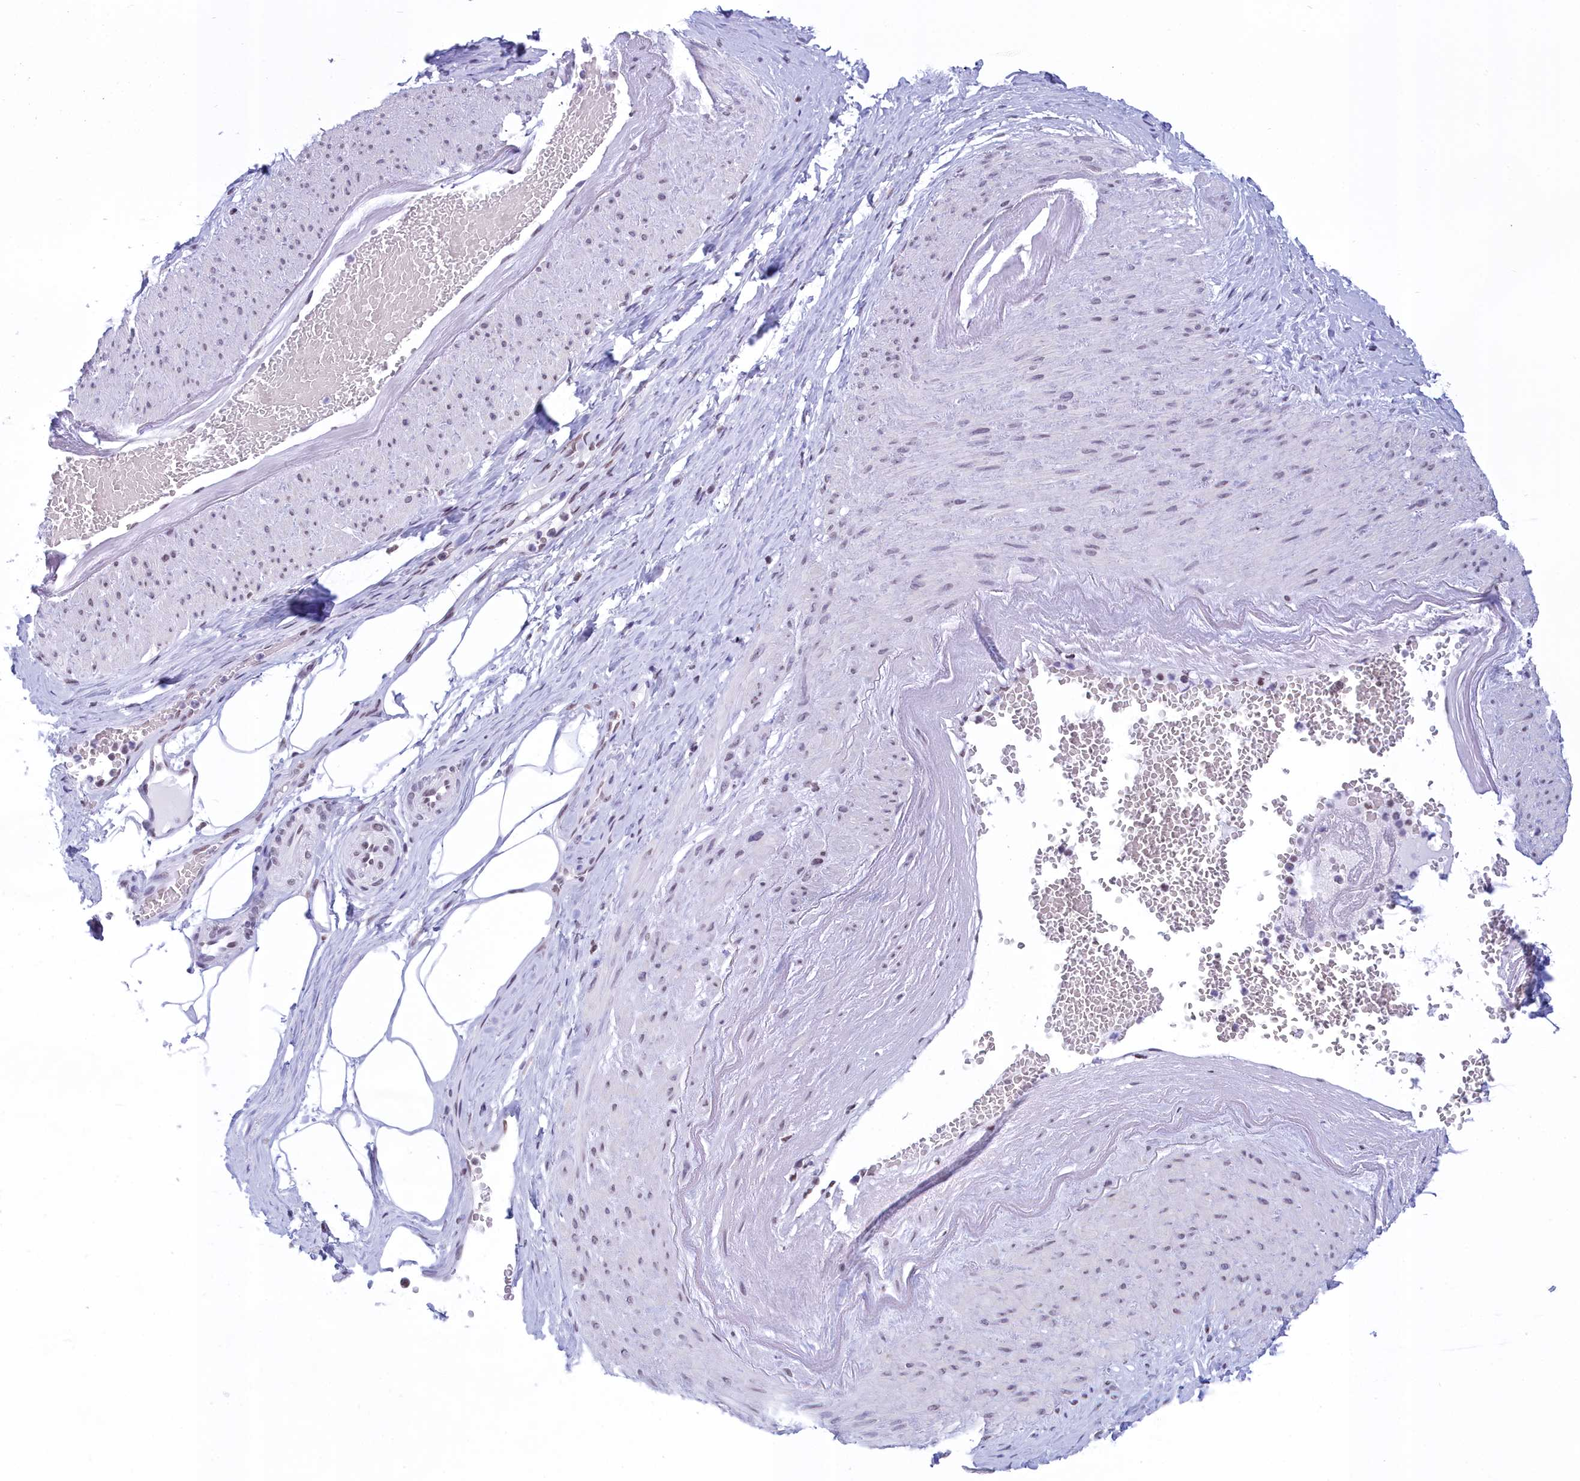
{"staining": {"intensity": "weak", "quantity": "<25%", "location": "nuclear"}, "tissue": "adipose tissue", "cell_type": "Adipocytes", "image_type": "normal", "snomed": [{"axis": "morphology", "description": "Normal tissue, NOS"}, {"axis": "morphology", "description": "Adenocarcinoma, Low grade"}, {"axis": "topography", "description": "Prostate"}, {"axis": "topography", "description": "Peripheral nerve tissue"}], "caption": "A photomicrograph of adipose tissue stained for a protein reveals no brown staining in adipocytes.", "gene": "CDC26", "patient": {"sex": "male", "age": 63}}